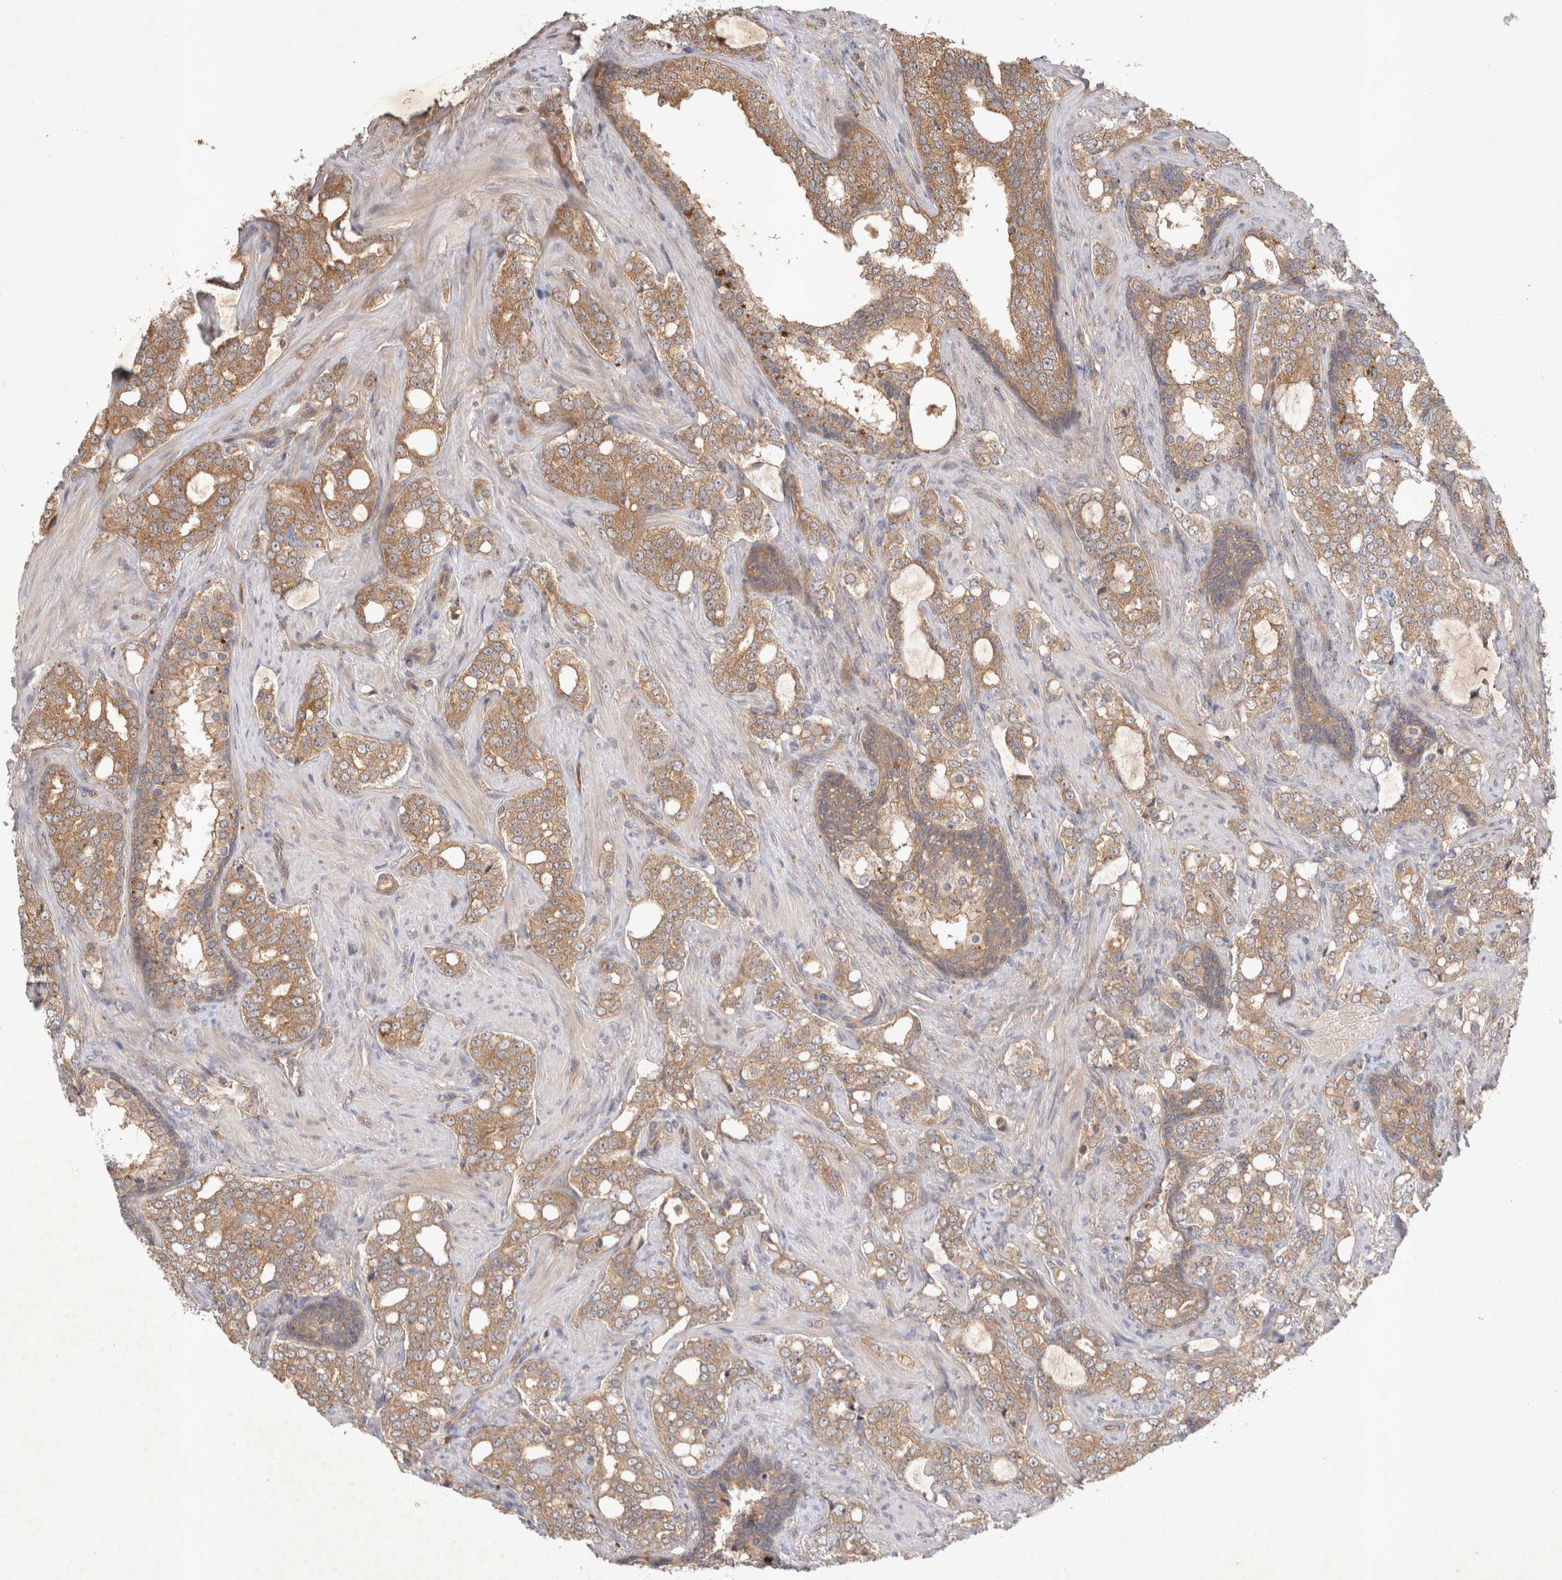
{"staining": {"intensity": "moderate", "quantity": ">75%", "location": "cytoplasmic/membranous"}, "tissue": "prostate cancer", "cell_type": "Tumor cells", "image_type": "cancer", "snomed": [{"axis": "morphology", "description": "Adenocarcinoma, High grade"}, {"axis": "topography", "description": "Prostate"}], "caption": "A micrograph showing moderate cytoplasmic/membranous positivity in approximately >75% of tumor cells in prostate cancer (adenocarcinoma (high-grade)), as visualized by brown immunohistochemical staining.", "gene": "YES1", "patient": {"sex": "male", "age": 64}}